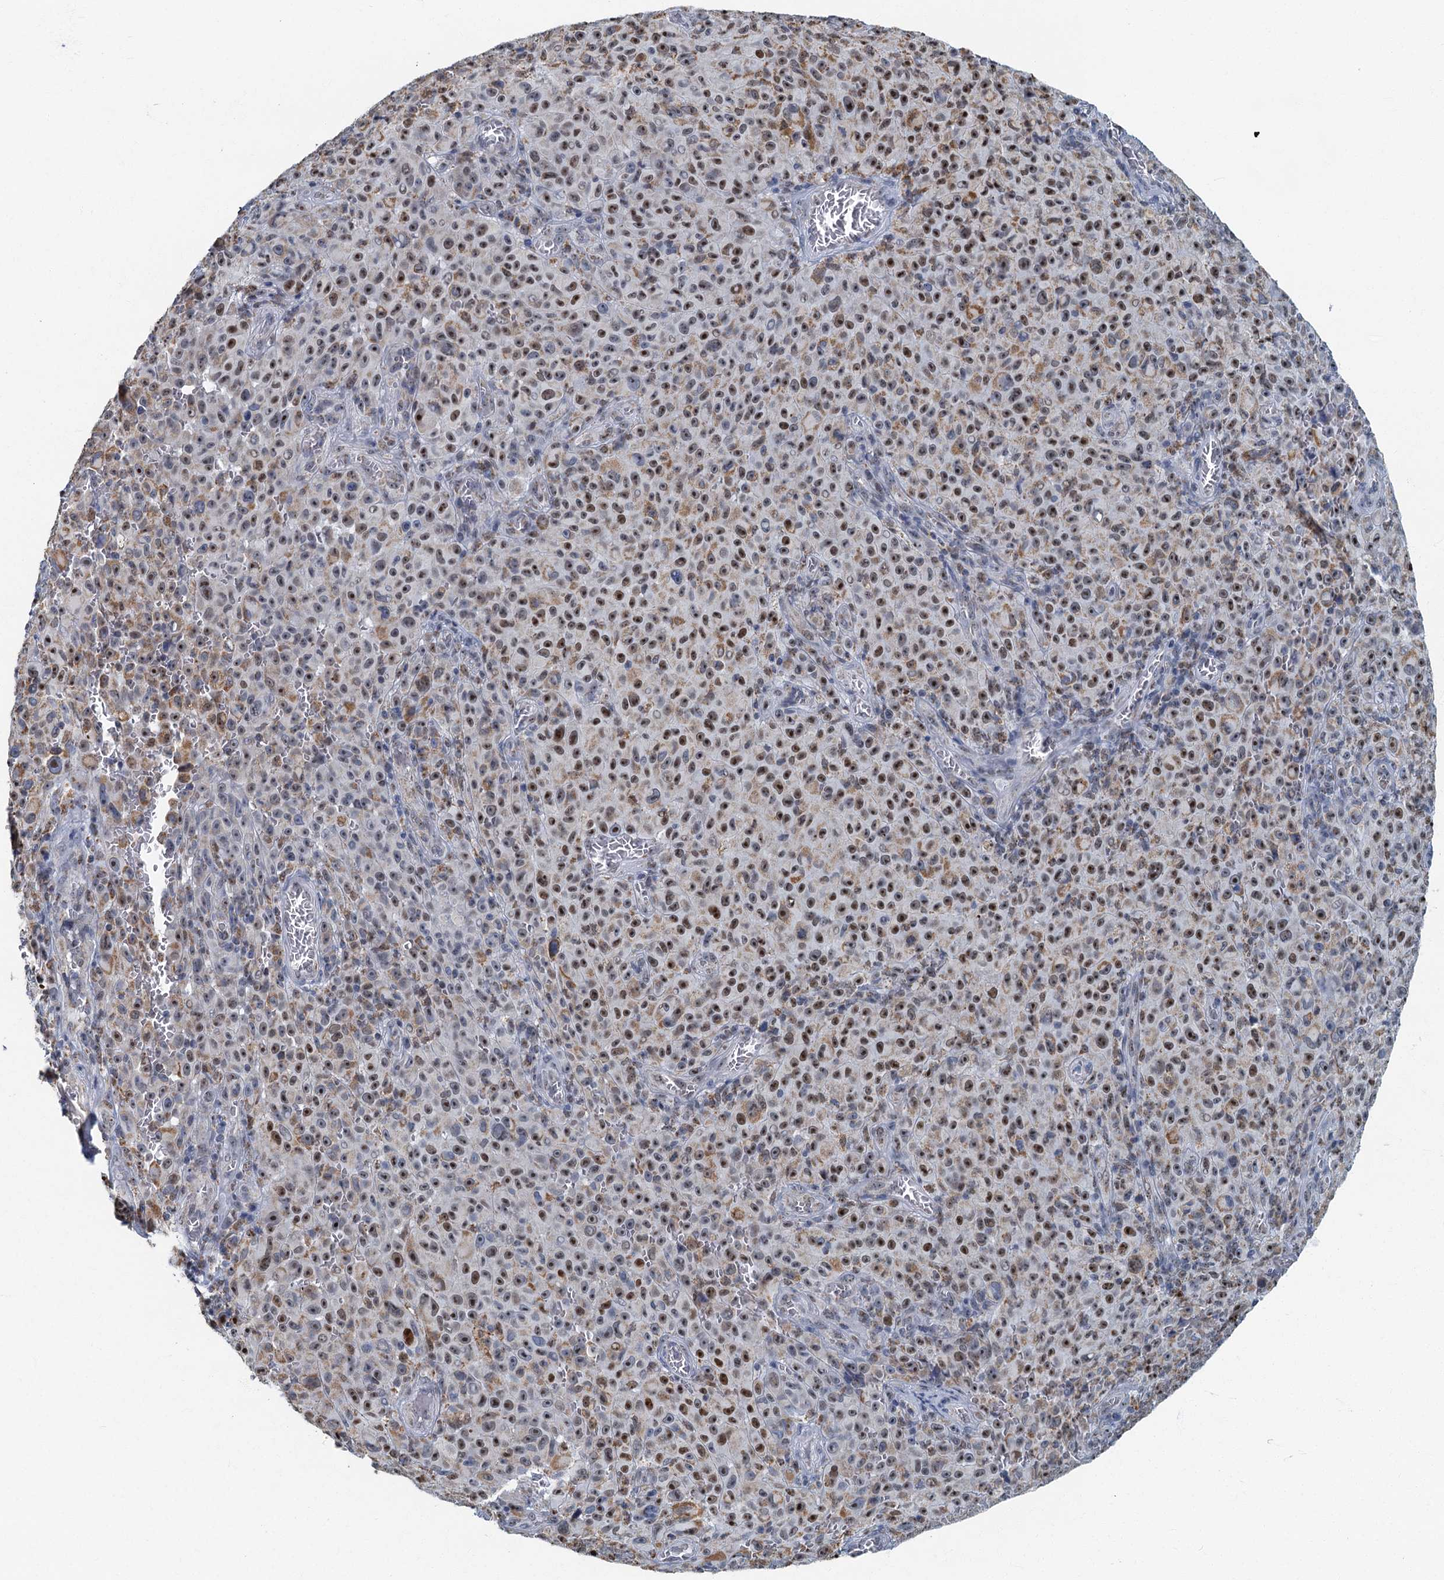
{"staining": {"intensity": "moderate", "quantity": ">75%", "location": "nuclear"}, "tissue": "melanoma", "cell_type": "Tumor cells", "image_type": "cancer", "snomed": [{"axis": "morphology", "description": "Malignant melanoma, NOS"}, {"axis": "topography", "description": "Skin"}], "caption": "Immunohistochemical staining of melanoma demonstrates medium levels of moderate nuclear expression in about >75% of tumor cells. (DAB (3,3'-diaminobenzidine) = brown stain, brightfield microscopy at high magnification).", "gene": "RAD9B", "patient": {"sex": "female", "age": 82}}